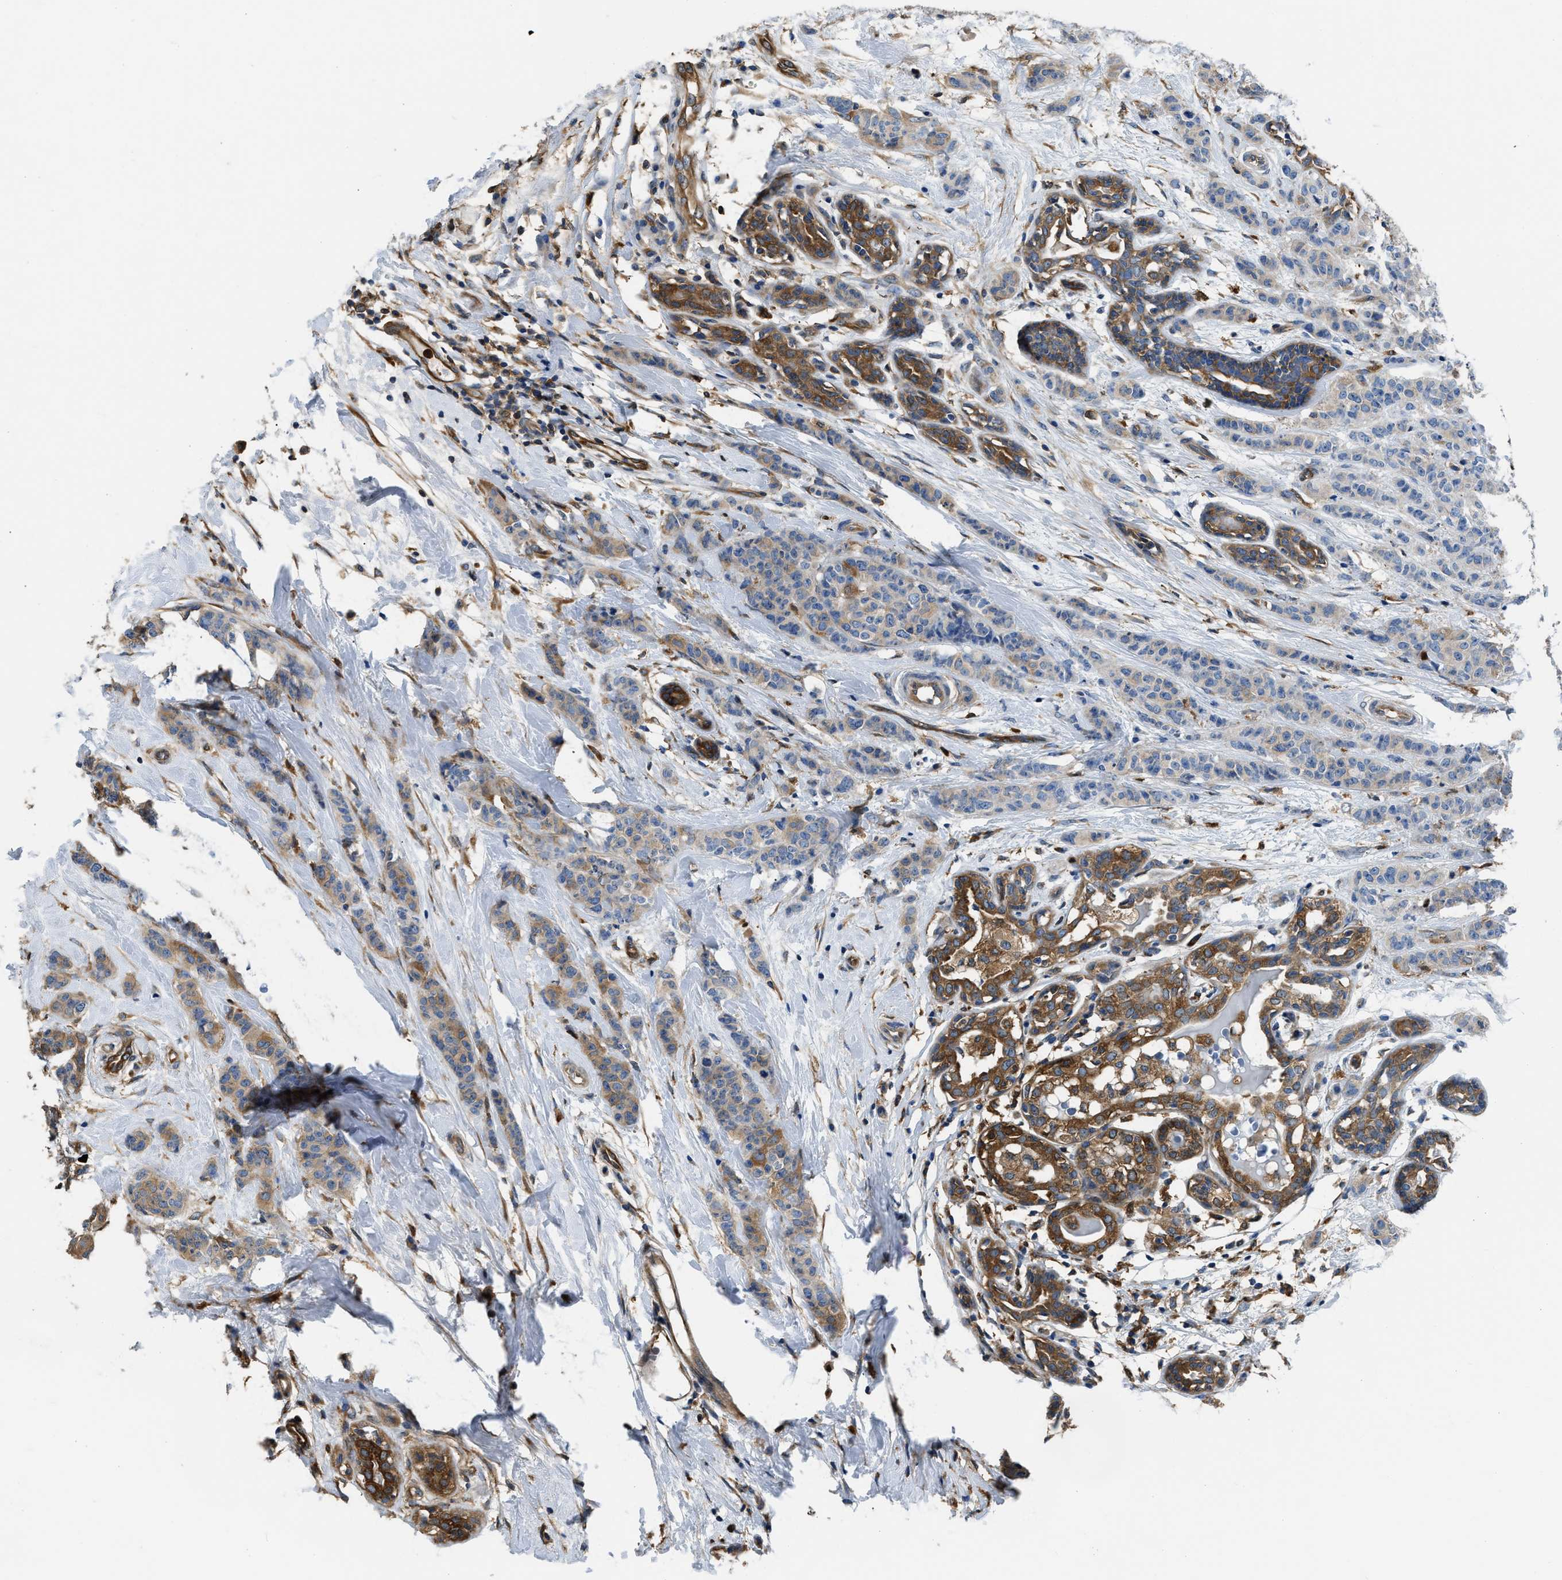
{"staining": {"intensity": "moderate", "quantity": ">75%", "location": "cytoplasmic/membranous"}, "tissue": "breast cancer", "cell_type": "Tumor cells", "image_type": "cancer", "snomed": [{"axis": "morphology", "description": "Normal tissue, NOS"}, {"axis": "morphology", "description": "Duct carcinoma"}, {"axis": "topography", "description": "Breast"}], "caption": "Immunohistochemistry micrograph of neoplastic tissue: human breast cancer stained using immunohistochemistry reveals medium levels of moderate protein expression localized specifically in the cytoplasmic/membranous of tumor cells, appearing as a cytoplasmic/membranous brown color.", "gene": "PKM", "patient": {"sex": "female", "age": 40}}